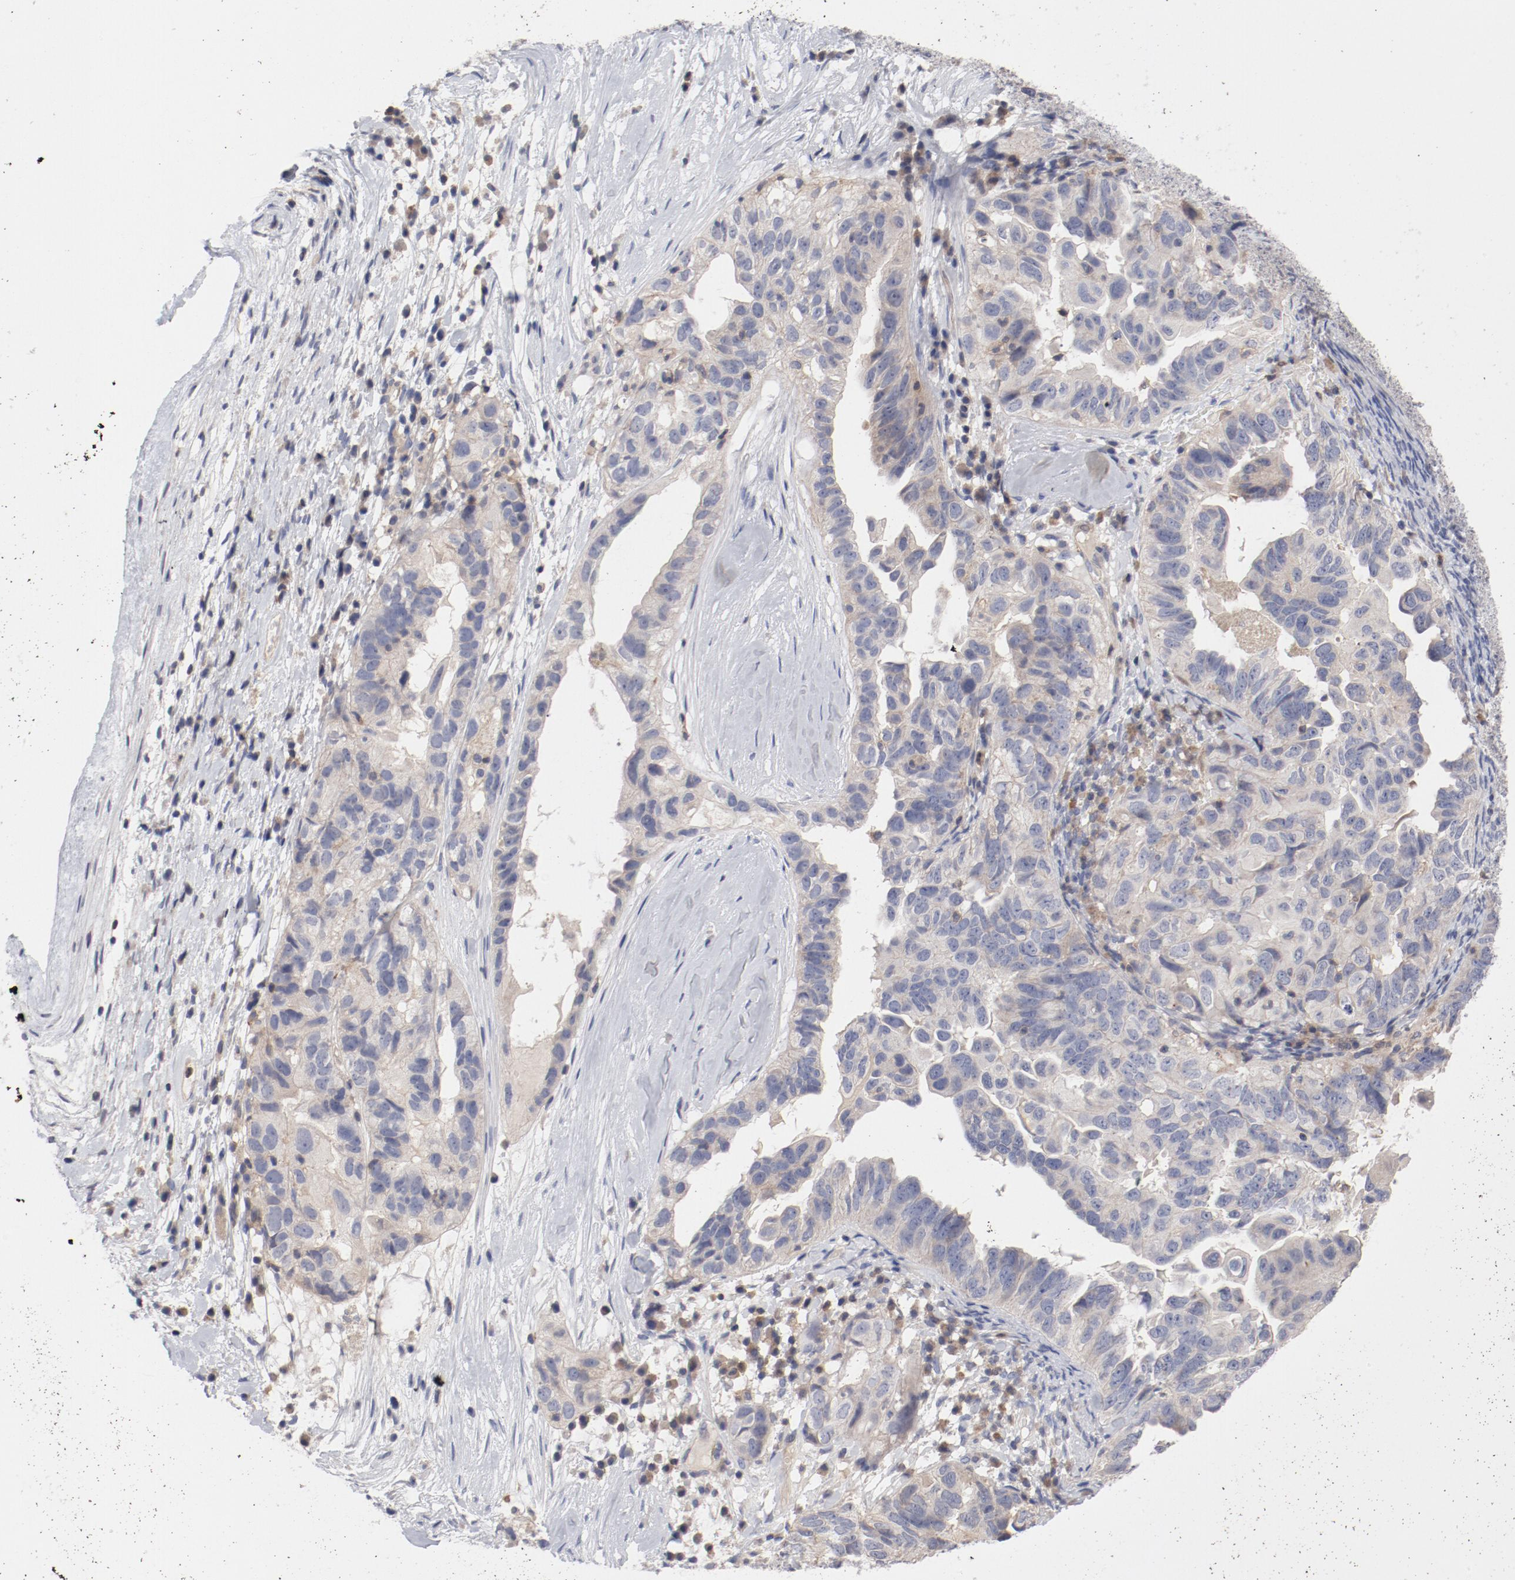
{"staining": {"intensity": "weak", "quantity": "25%-75%", "location": "cytoplasmic/membranous"}, "tissue": "ovarian cancer", "cell_type": "Tumor cells", "image_type": "cancer", "snomed": [{"axis": "morphology", "description": "Cystadenocarcinoma, serous, NOS"}, {"axis": "topography", "description": "Ovary"}], "caption": "About 25%-75% of tumor cells in human serous cystadenocarcinoma (ovarian) show weak cytoplasmic/membranous protein staining as visualized by brown immunohistochemical staining.", "gene": "CBL", "patient": {"sex": "female", "age": 82}}